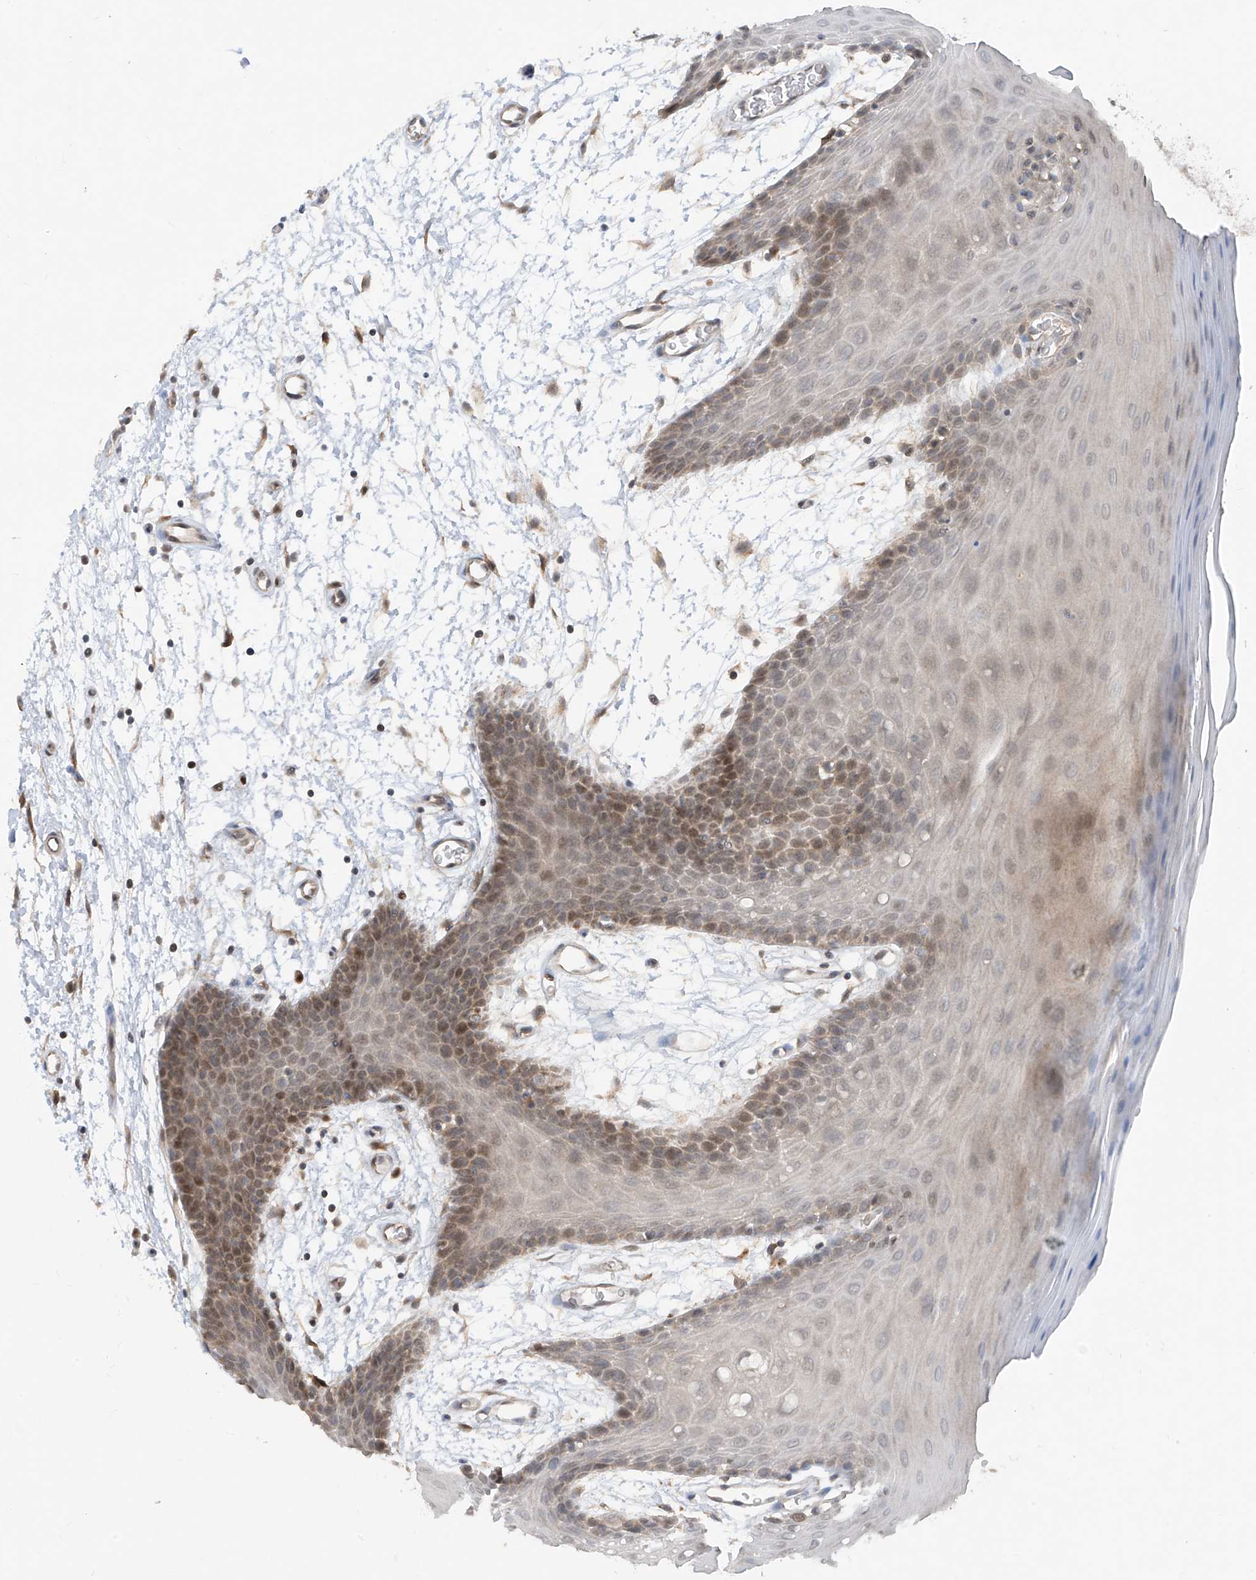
{"staining": {"intensity": "strong", "quantity": "<25%", "location": "cytoplasmic/membranous,nuclear"}, "tissue": "oral mucosa", "cell_type": "Squamous epithelial cells", "image_type": "normal", "snomed": [{"axis": "morphology", "description": "Normal tissue, NOS"}, {"axis": "topography", "description": "Skeletal muscle"}, {"axis": "topography", "description": "Oral tissue"}, {"axis": "topography", "description": "Salivary gland"}, {"axis": "topography", "description": "Peripheral nerve tissue"}], "caption": "DAB immunohistochemical staining of benign oral mucosa demonstrates strong cytoplasmic/membranous,nuclear protein staining in approximately <25% of squamous epithelial cells.", "gene": "ZNF358", "patient": {"sex": "male", "age": 54}}